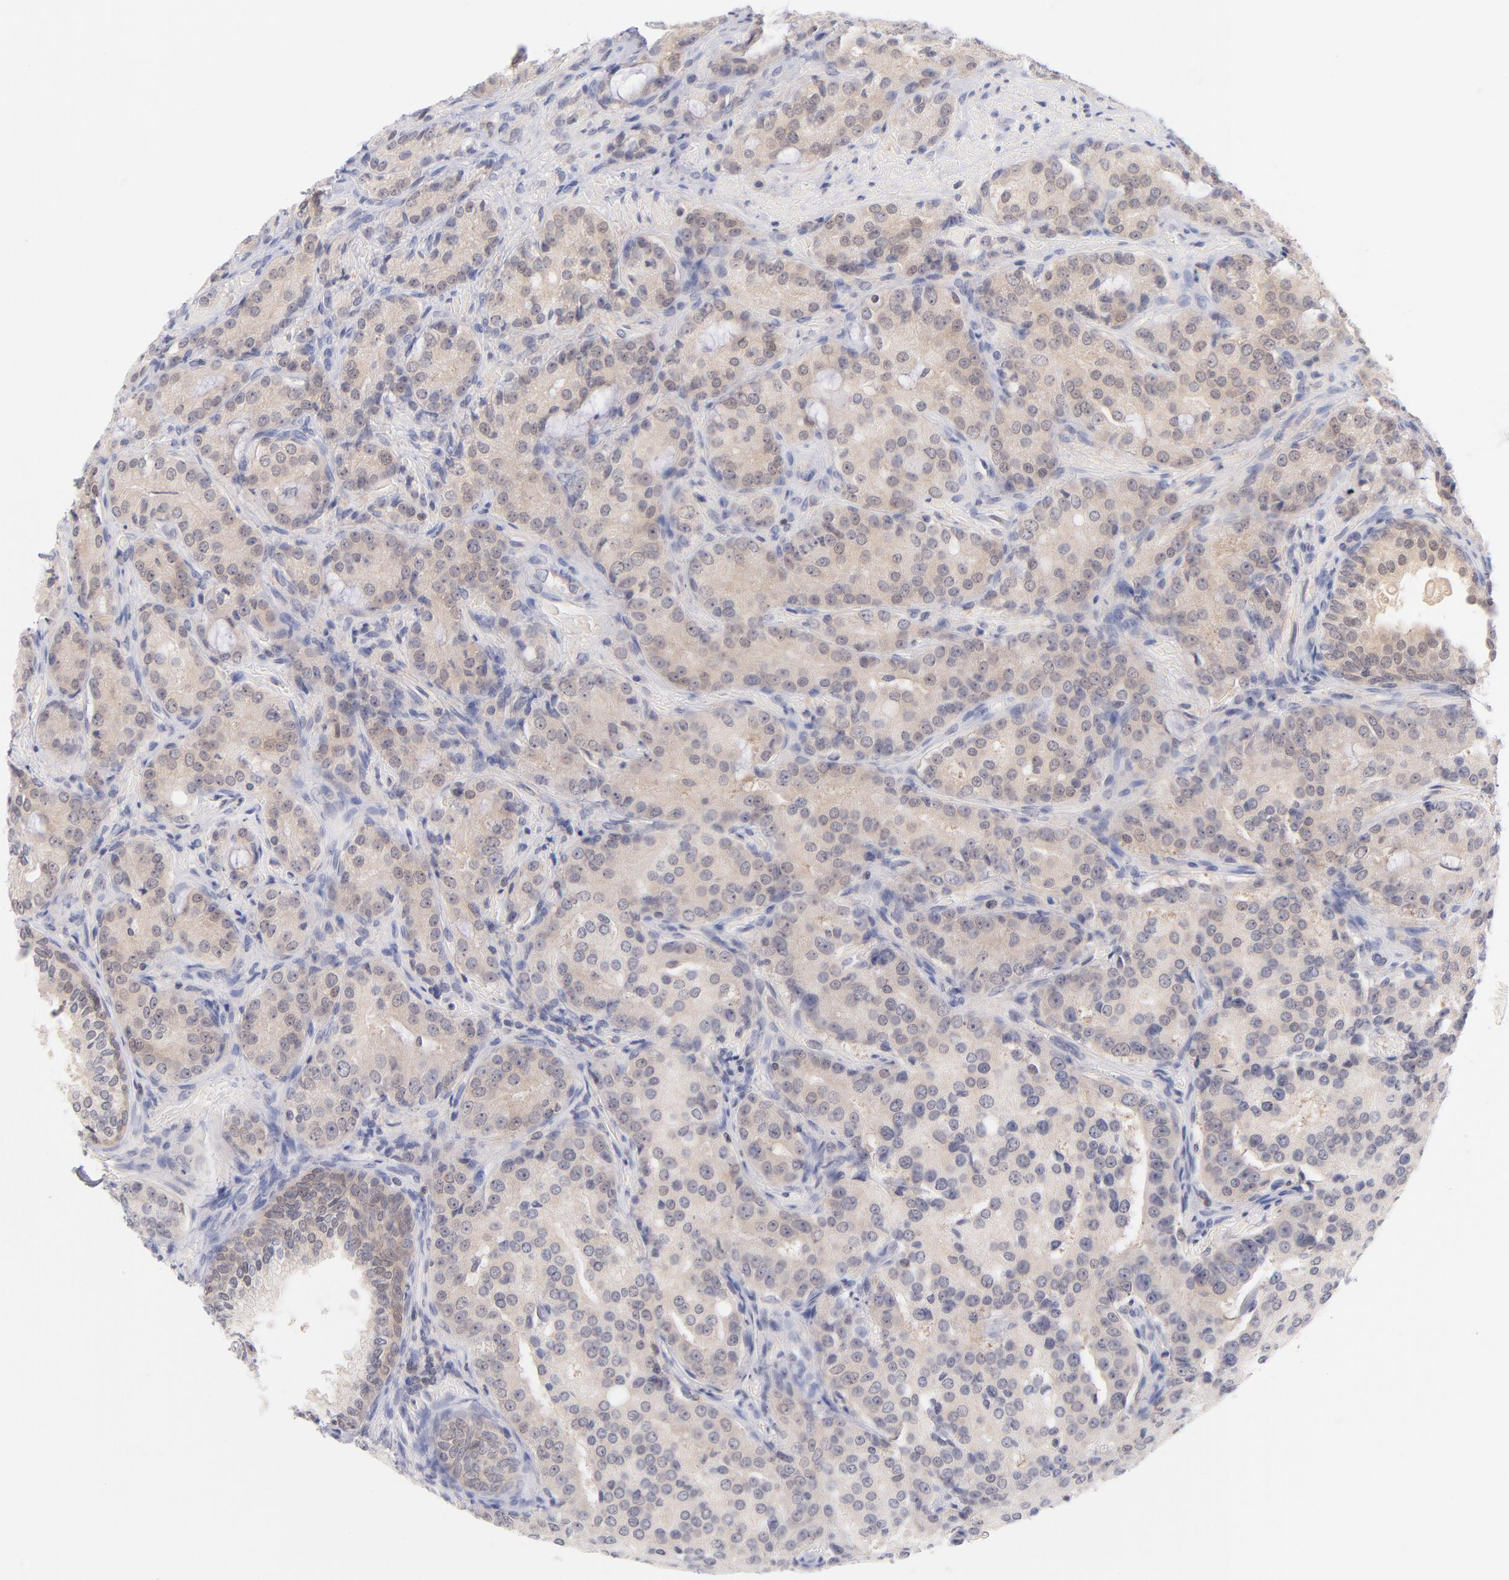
{"staining": {"intensity": "weak", "quantity": ">75%", "location": "cytoplasmic/membranous"}, "tissue": "prostate cancer", "cell_type": "Tumor cells", "image_type": "cancer", "snomed": [{"axis": "morphology", "description": "Adenocarcinoma, High grade"}, {"axis": "topography", "description": "Prostate"}], "caption": "The image exhibits a brown stain indicating the presence of a protein in the cytoplasmic/membranous of tumor cells in prostate cancer. (Brightfield microscopy of DAB IHC at high magnification).", "gene": "CASP6", "patient": {"sex": "male", "age": 72}}